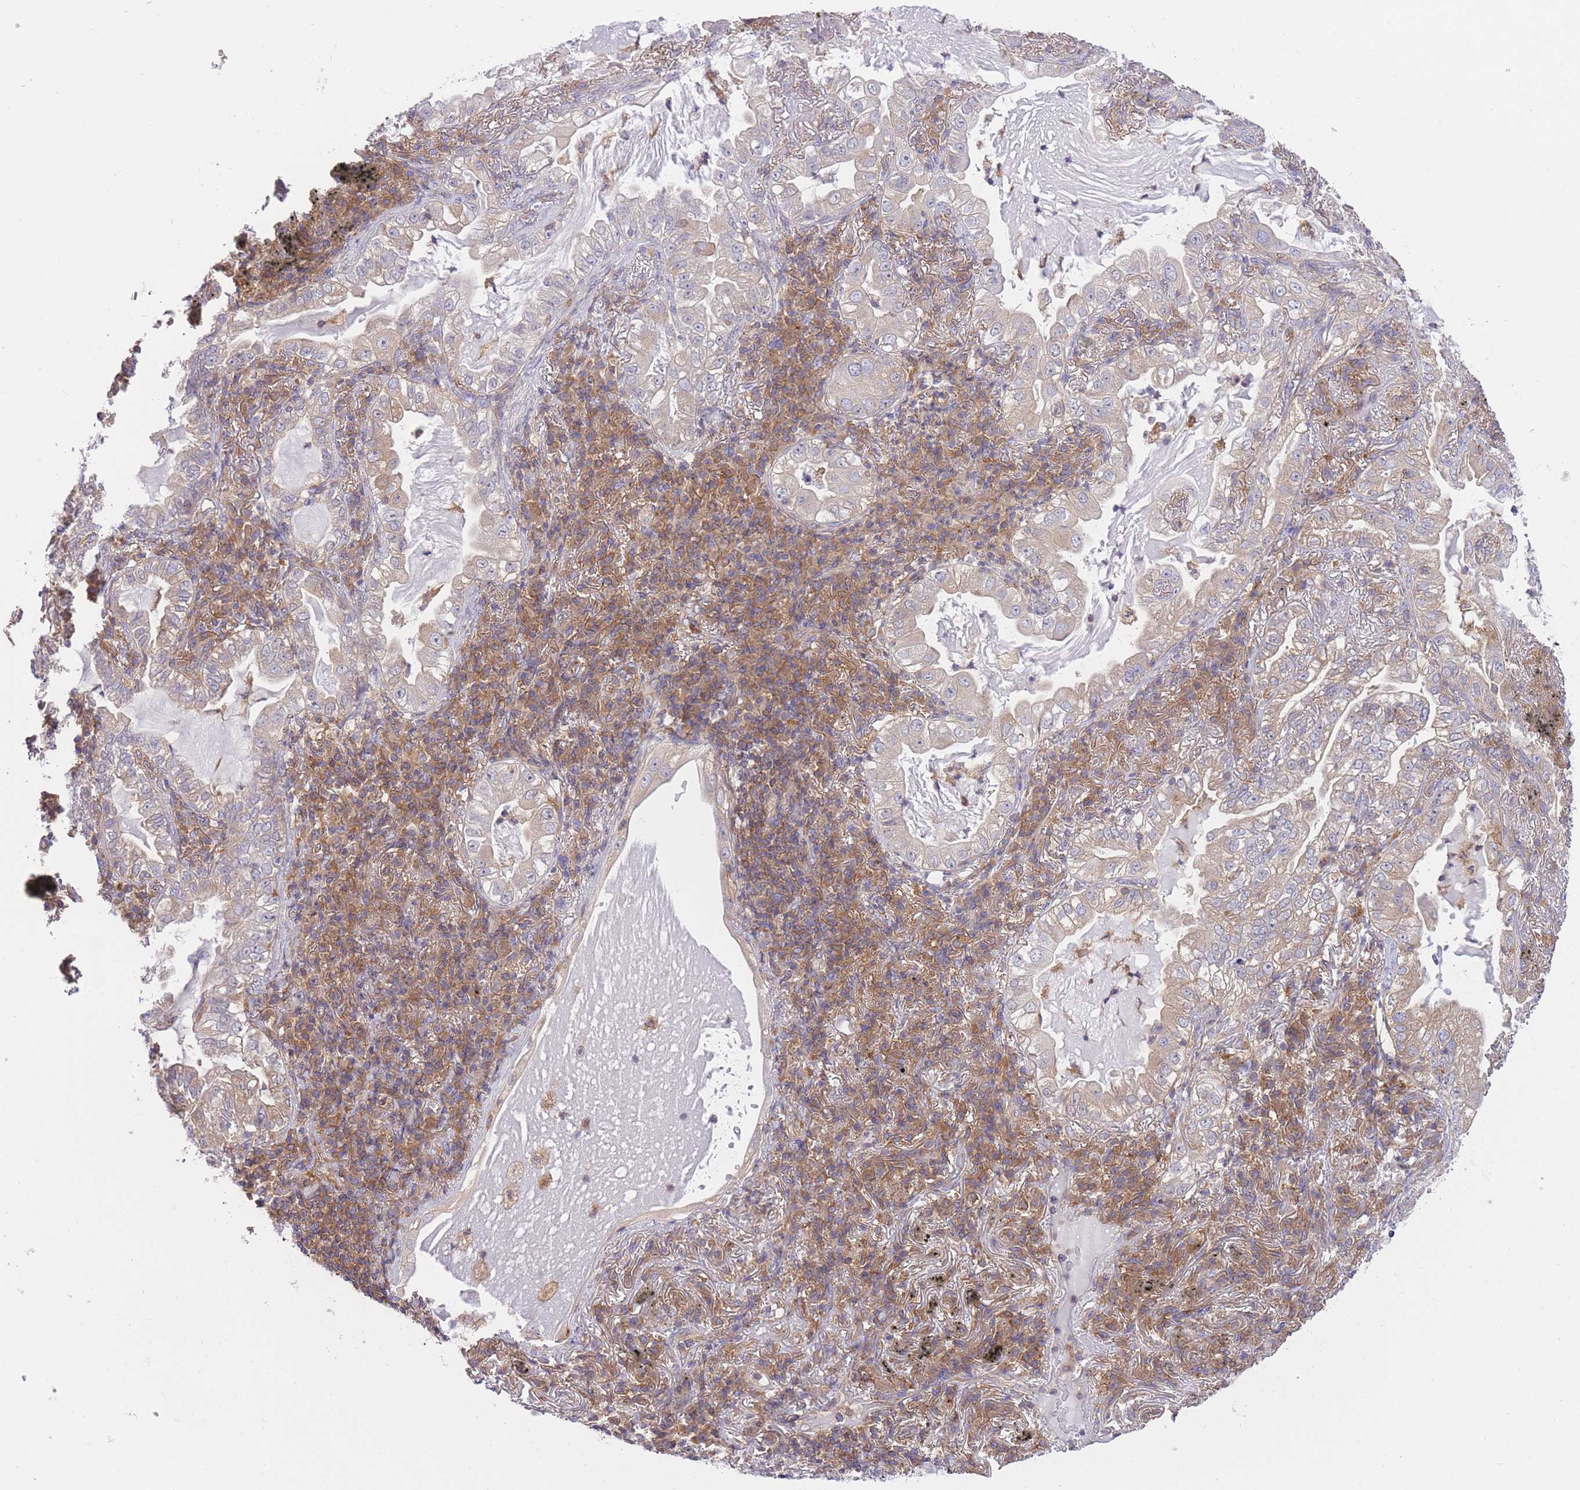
{"staining": {"intensity": "weak", "quantity": "<25%", "location": "cytoplasmic/membranous"}, "tissue": "lung cancer", "cell_type": "Tumor cells", "image_type": "cancer", "snomed": [{"axis": "morphology", "description": "Adenocarcinoma, NOS"}, {"axis": "topography", "description": "Lung"}], "caption": "Lung adenocarcinoma was stained to show a protein in brown. There is no significant positivity in tumor cells.", "gene": "PRKAR1A", "patient": {"sex": "female", "age": 73}}